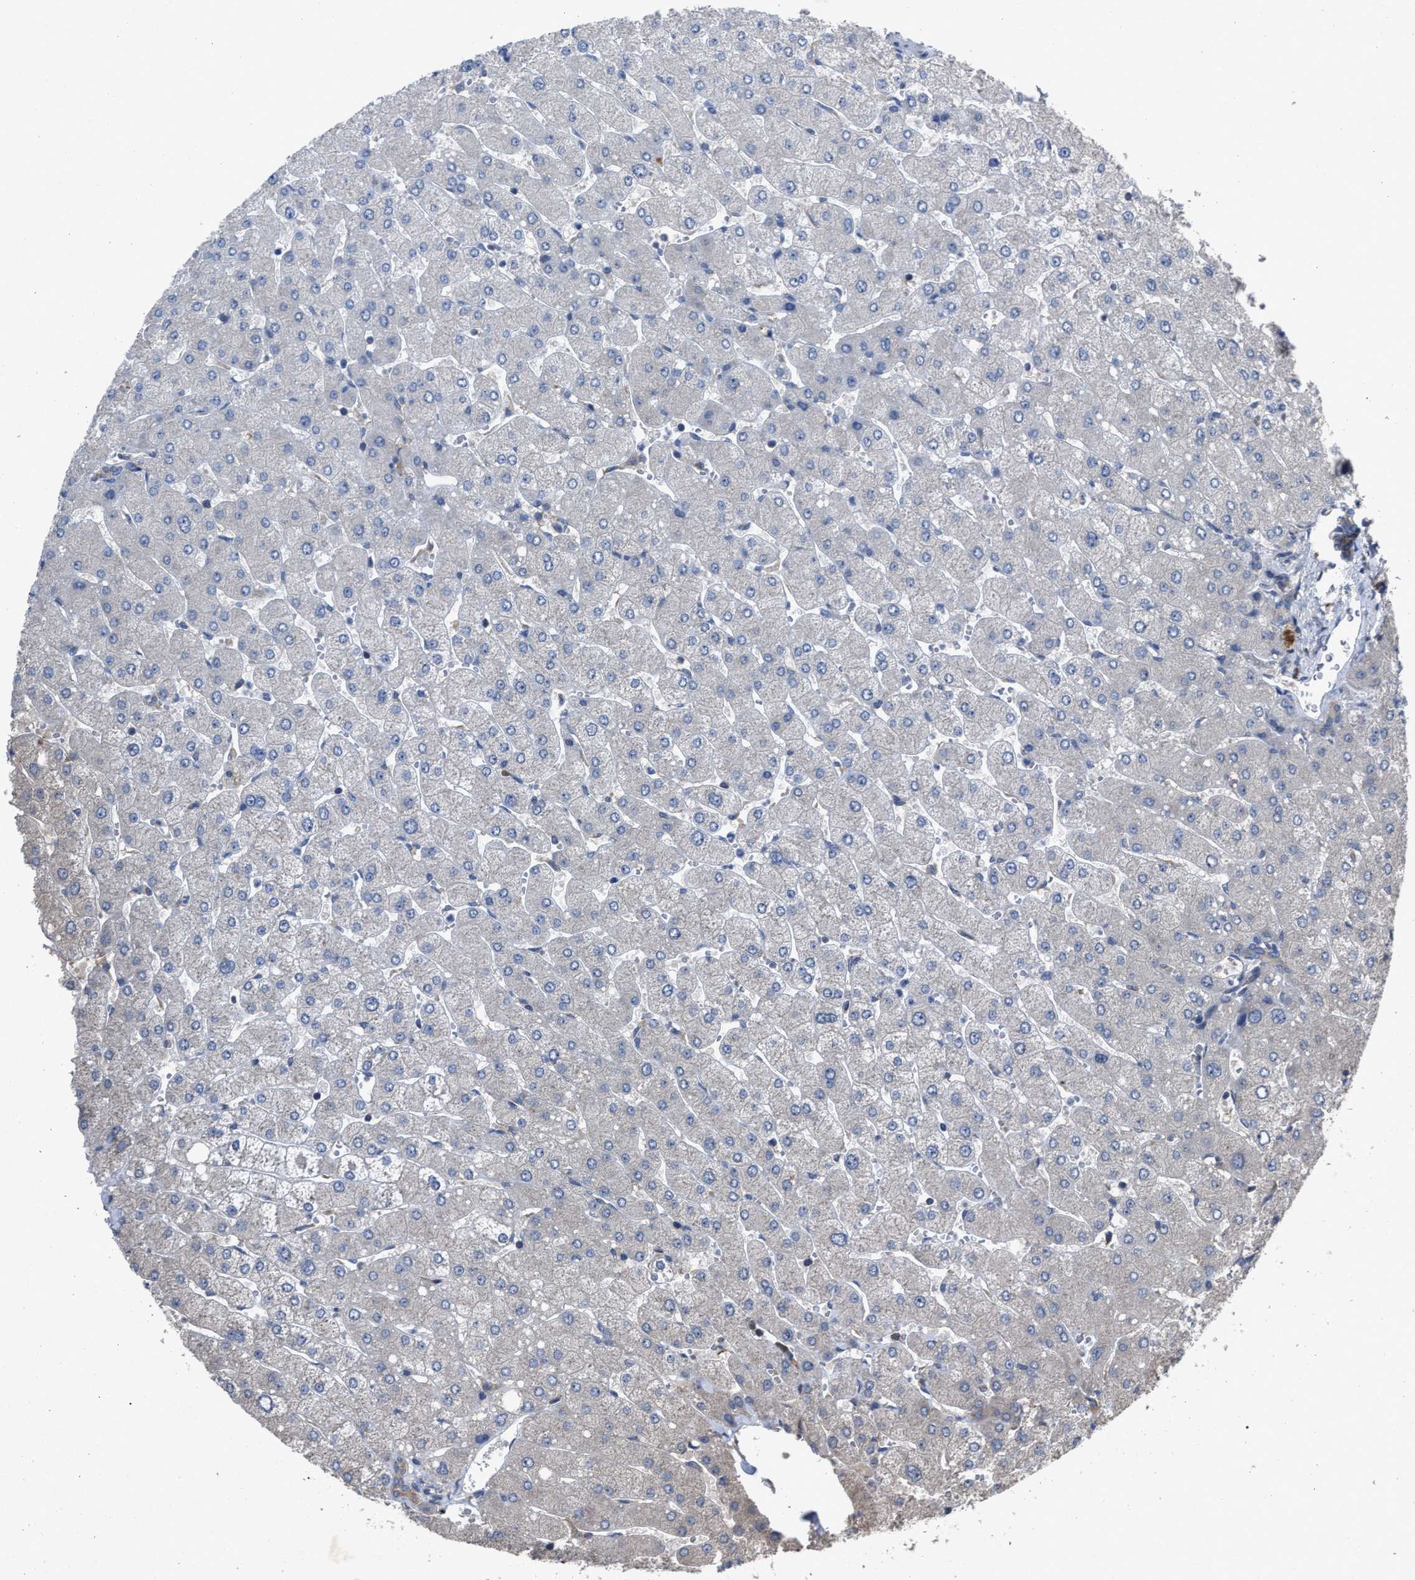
{"staining": {"intensity": "negative", "quantity": "none", "location": "none"}, "tissue": "liver", "cell_type": "Cholangiocytes", "image_type": "normal", "snomed": [{"axis": "morphology", "description": "Normal tissue, NOS"}, {"axis": "topography", "description": "Liver"}], "caption": "Immunohistochemistry micrograph of unremarkable liver stained for a protein (brown), which exhibits no staining in cholangiocytes. (IHC, brightfield microscopy, high magnification).", "gene": "UPF1", "patient": {"sex": "male", "age": 55}}